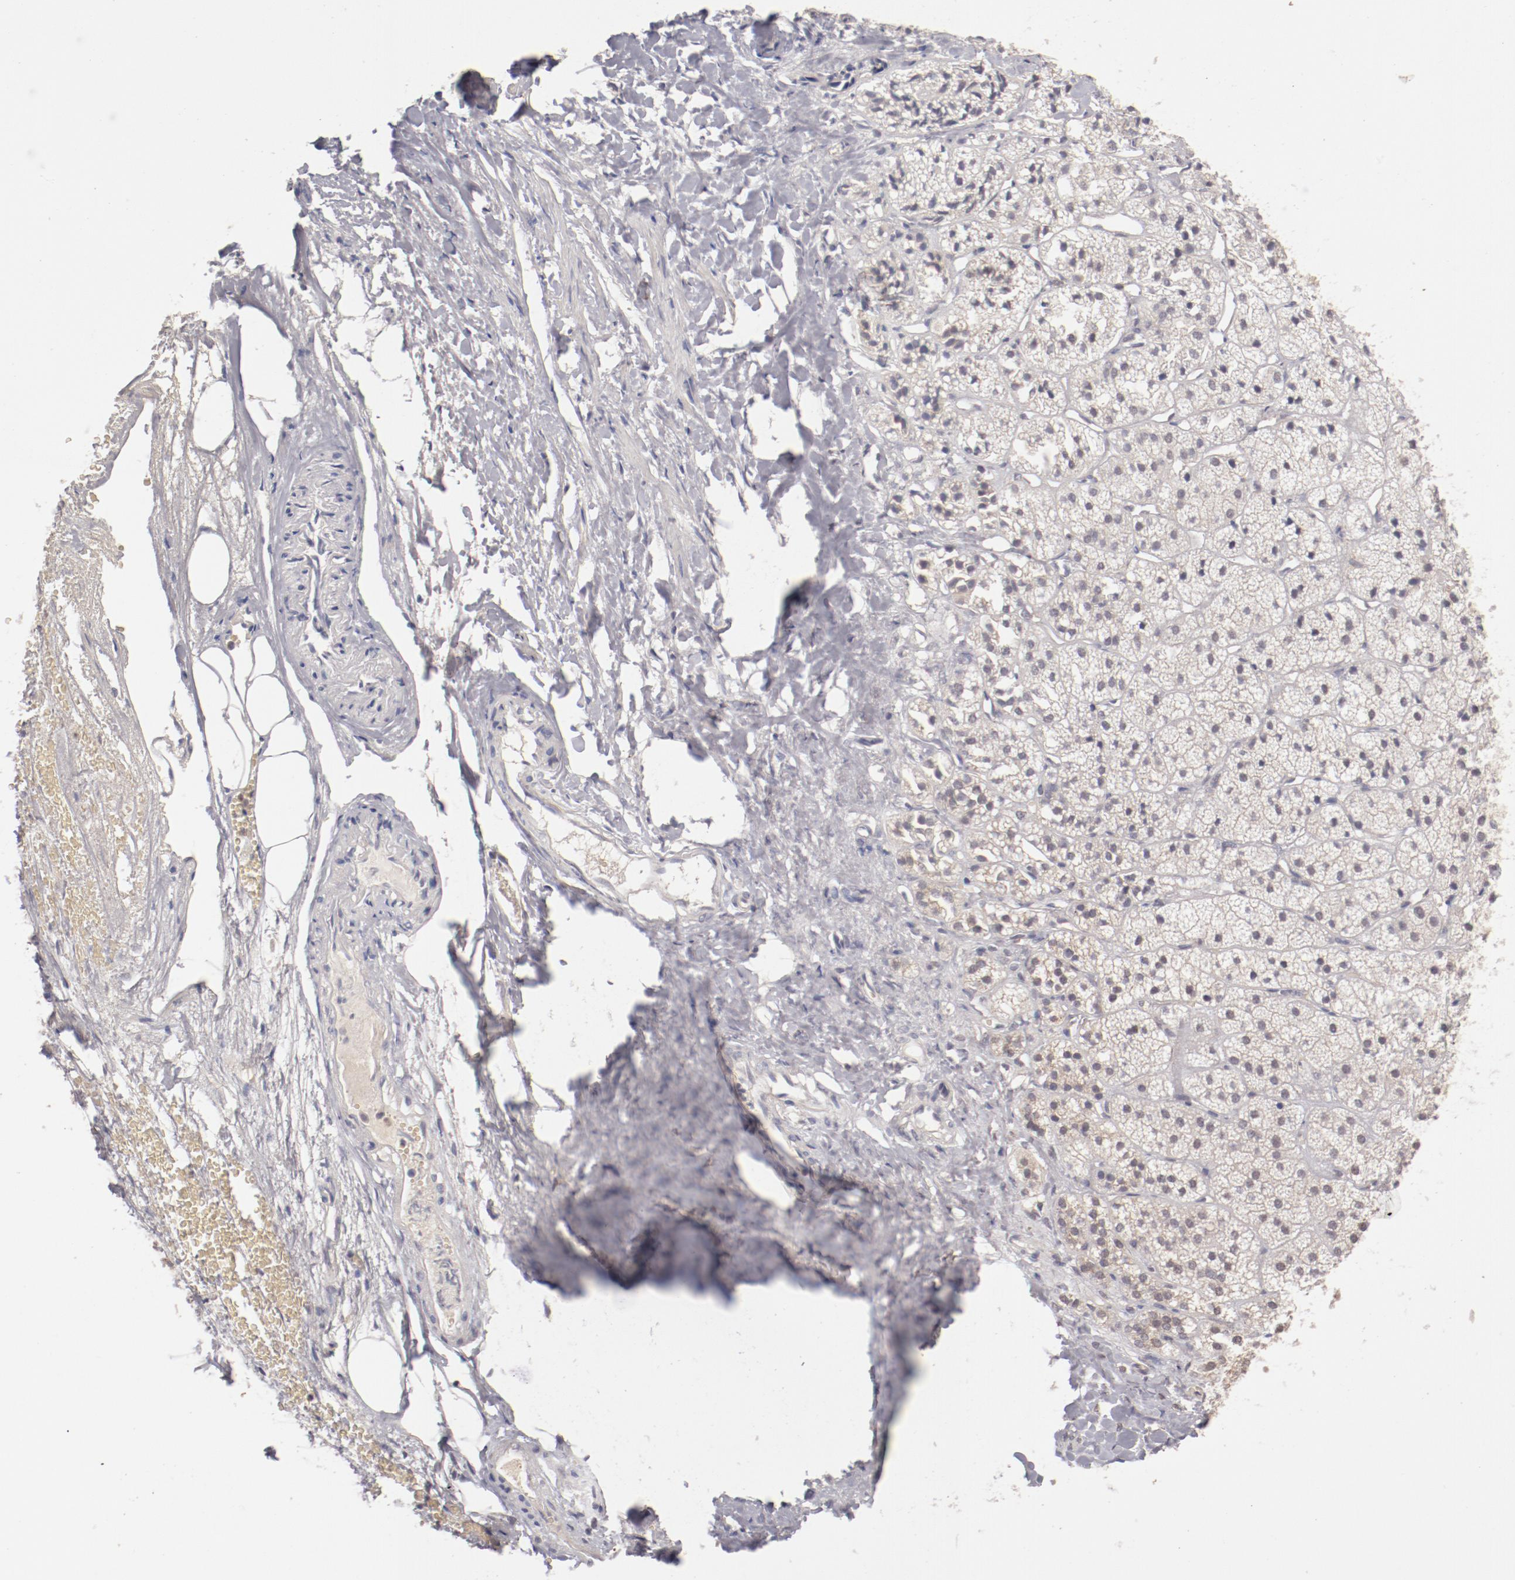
{"staining": {"intensity": "moderate", "quantity": ">75%", "location": "cytoplasmic/membranous,nuclear"}, "tissue": "adrenal gland", "cell_type": "Glandular cells", "image_type": "normal", "snomed": [{"axis": "morphology", "description": "Normal tissue, NOS"}, {"axis": "topography", "description": "Adrenal gland"}], "caption": "Protein expression analysis of unremarkable adrenal gland shows moderate cytoplasmic/membranous,nuclear expression in approximately >75% of glandular cells.", "gene": "NFE2", "patient": {"sex": "female", "age": 71}}